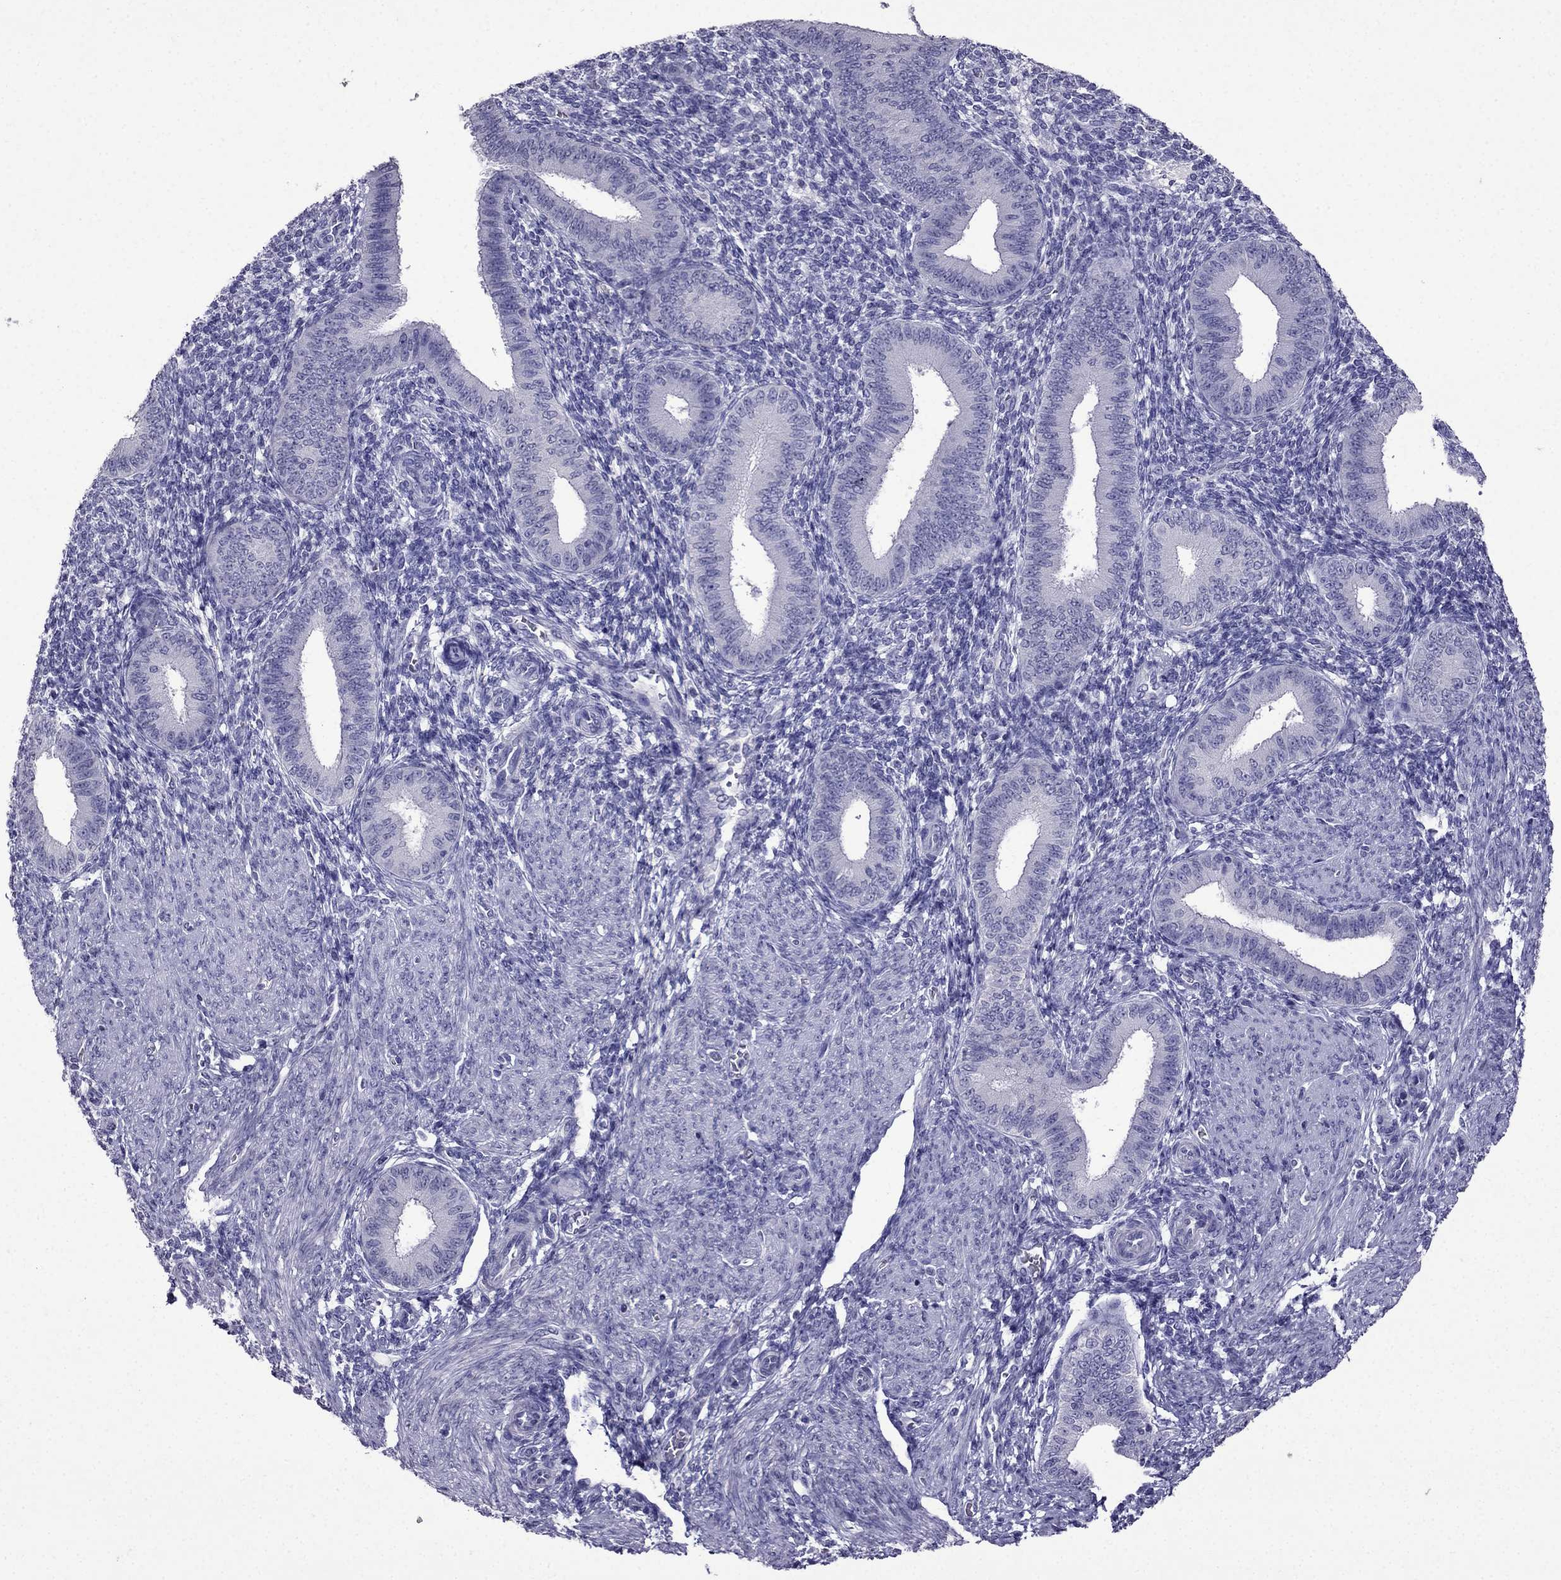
{"staining": {"intensity": "negative", "quantity": "none", "location": "none"}, "tissue": "endometrium", "cell_type": "Cells in endometrial stroma", "image_type": "normal", "snomed": [{"axis": "morphology", "description": "Normal tissue, NOS"}, {"axis": "topography", "description": "Endometrium"}], "caption": "Immunohistochemistry photomicrograph of benign endometrium stained for a protein (brown), which shows no staining in cells in endometrial stroma. (IHC, brightfield microscopy, high magnification).", "gene": "DNAH17", "patient": {"sex": "female", "age": 39}}